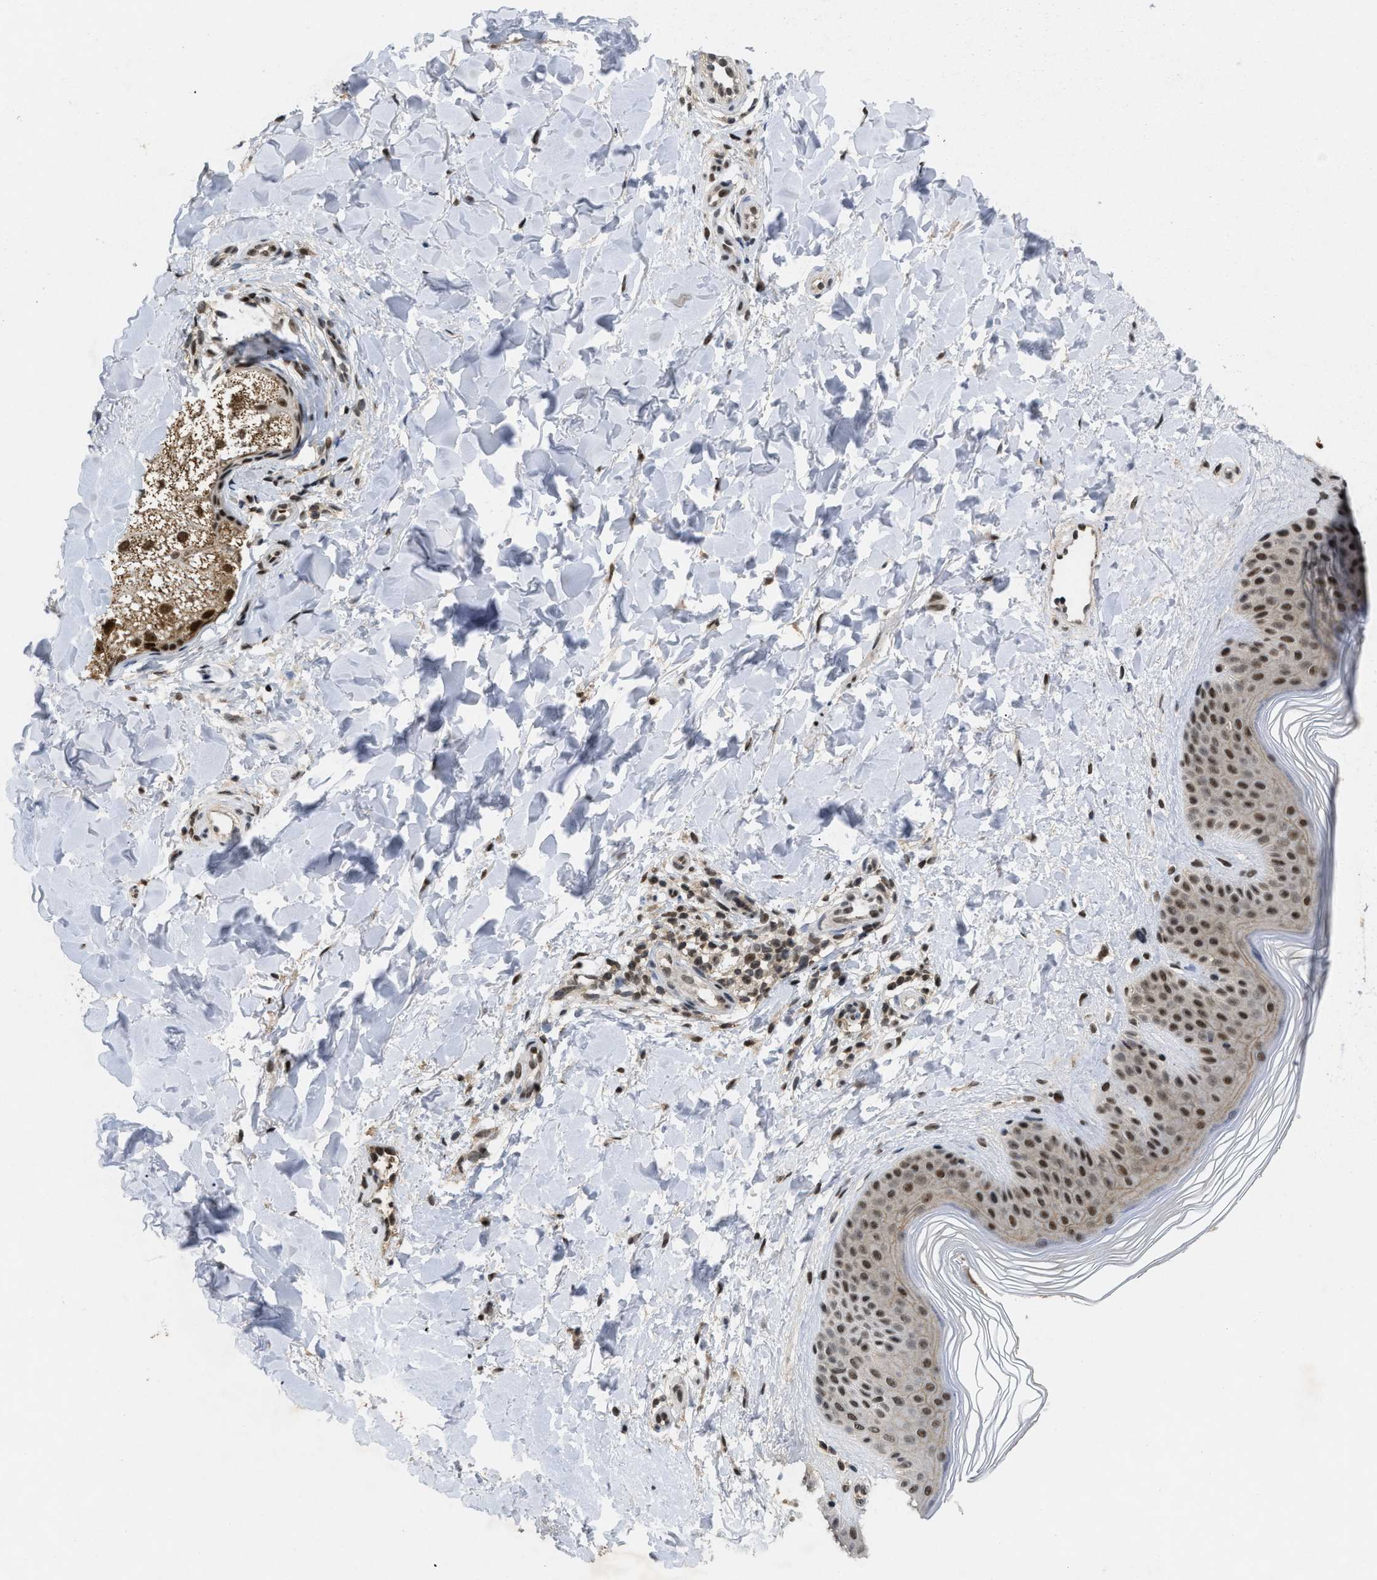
{"staining": {"intensity": "strong", "quantity": ">75%", "location": "nuclear"}, "tissue": "skin", "cell_type": "Fibroblasts", "image_type": "normal", "snomed": [{"axis": "morphology", "description": "Normal tissue, NOS"}, {"axis": "morphology", "description": "Malignant melanoma, Metastatic site"}, {"axis": "topography", "description": "Skin"}], "caption": "Fibroblasts display high levels of strong nuclear staining in about >75% of cells in benign human skin. (DAB (3,3'-diaminobenzidine) IHC, brown staining for protein, blue staining for nuclei).", "gene": "ZNF346", "patient": {"sex": "male", "age": 41}}